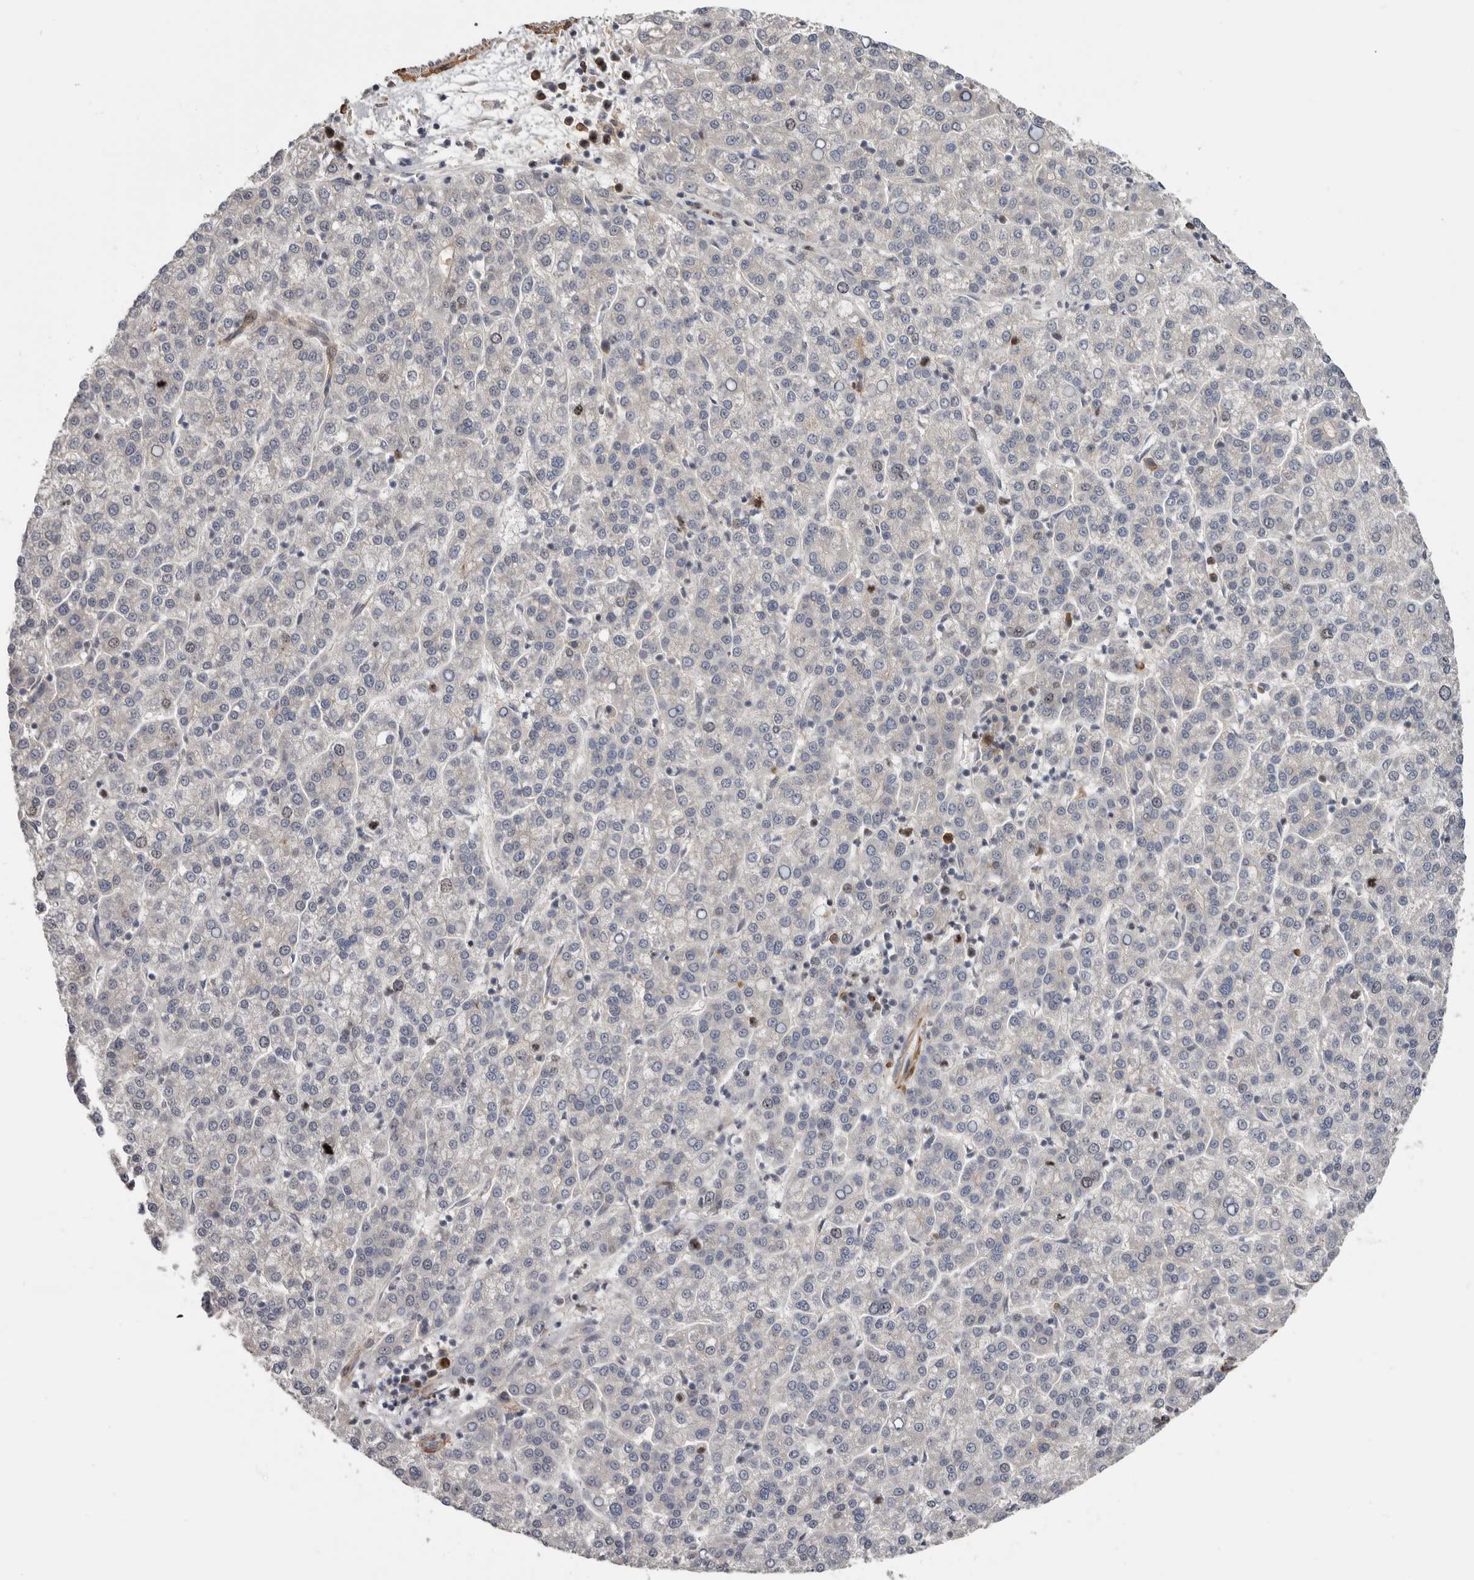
{"staining": {"intensity": "negative", "quantity": "none", "location": "none"}, "tissue": "liver cancer", "cell_type": "Tumor cells", "image_type": "cancer", "snomed": [{"axis": "morphology", "description": "Carcinoma, Hepatocellular, NOS"}, {"axis": "topography", "description": "Liver"}], "caption": "Hepatocellular carcinoma (liver) stained for a protein using IHC shows no staining tumor cells.", "gene": "CDCA8", "patient": {"sex": "female", "age": 58}}